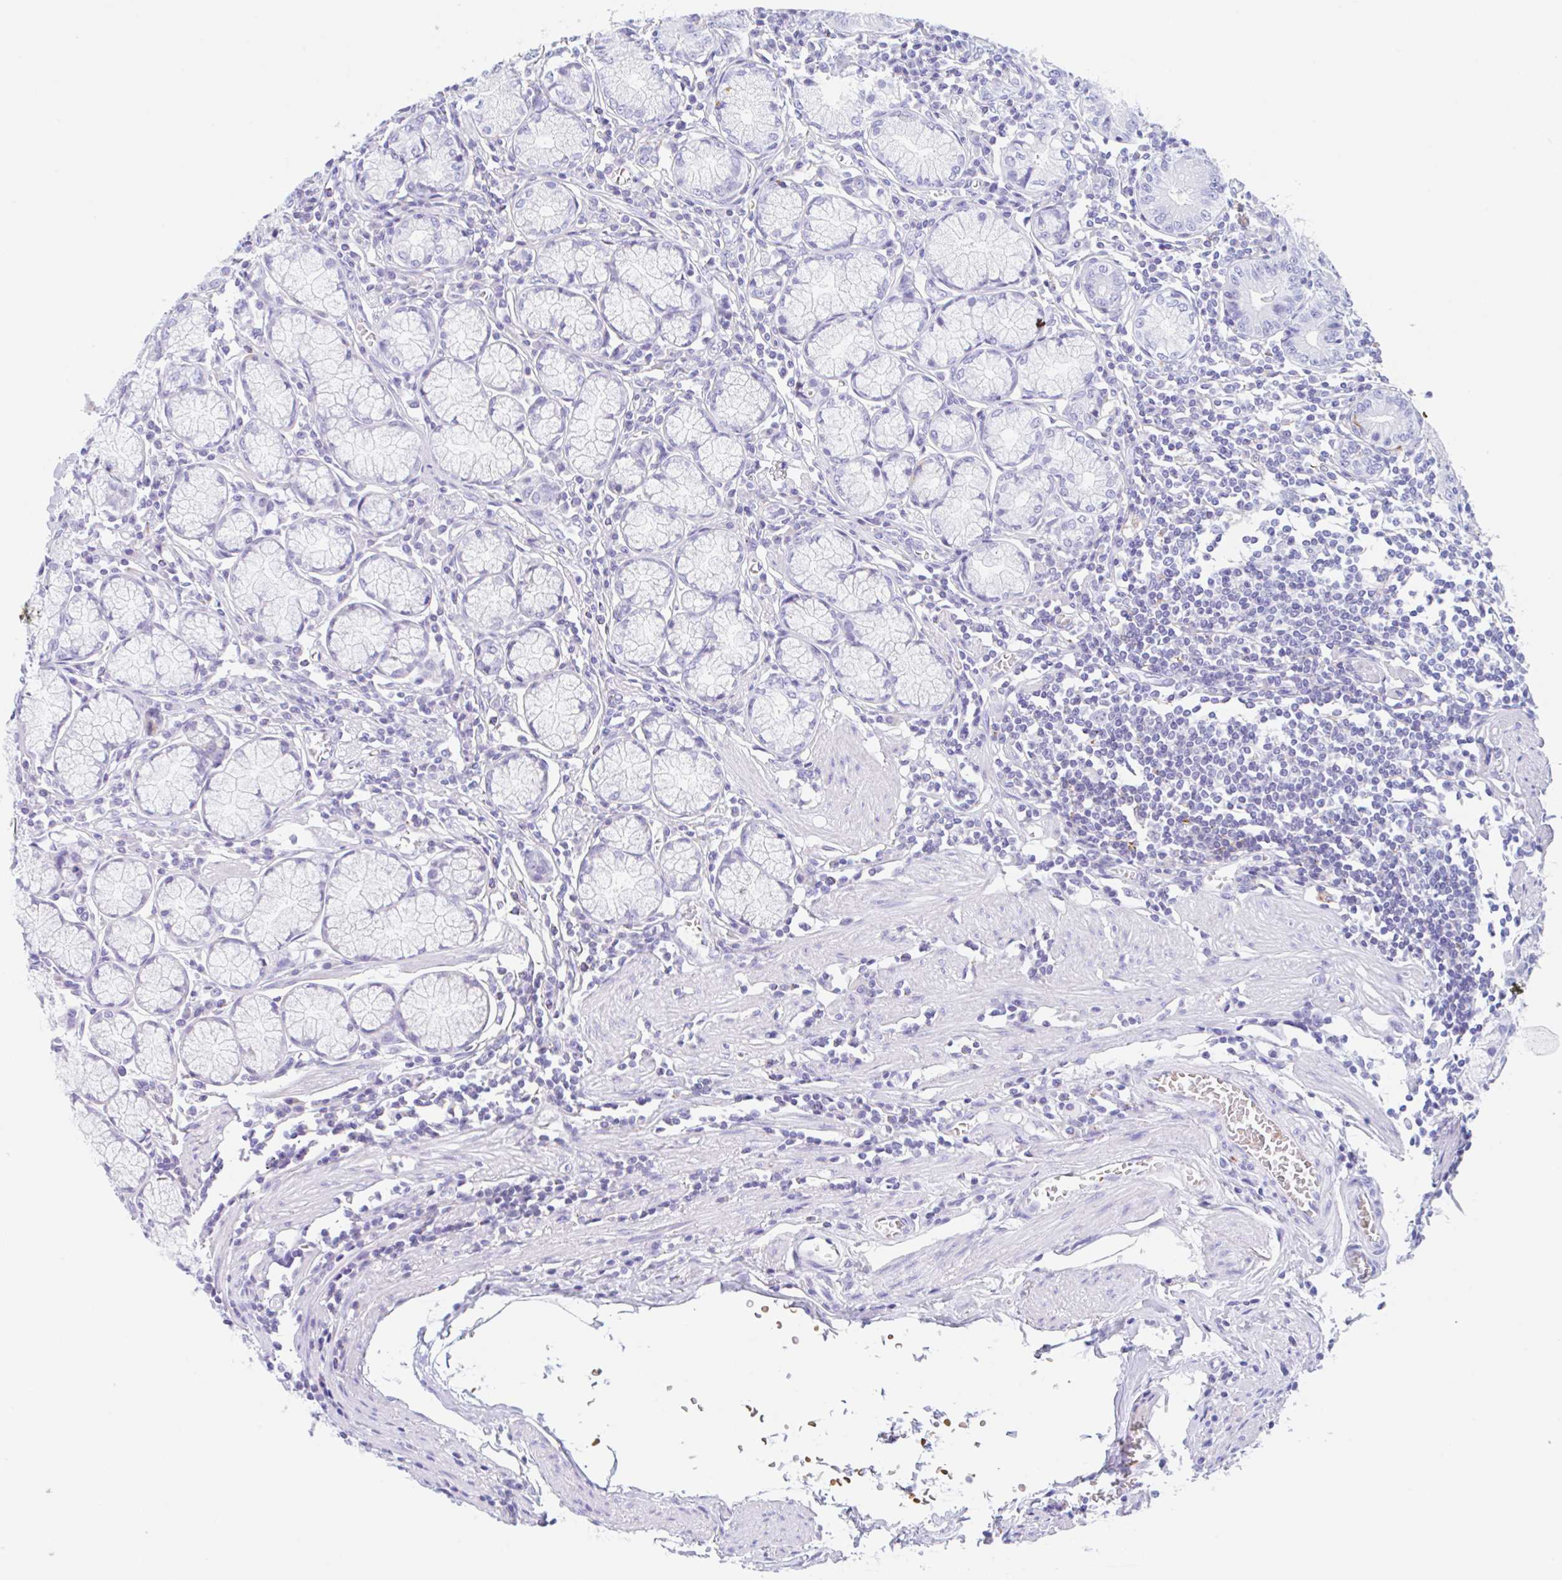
{"staining": {"intensity": "negative", "quantity": "none", "location": "none"}, "tissue": "stomach", "cell_type": "Glandular cells", "image_type": "normal", "snomed": [{"axis": "morphology", "description": "Normal tissue, NOS"}, {"axis": "topography", "description": "Stomach"}], "caption": "This micrograph is of benign stomach stained with immunohistochemistry (IHC) to label a protein in brown with the nuclei are counter-stained blue. There is no positivity in glandular cells.", "gene": "ANKRD9", "patient": {"sex": "male", "age": 55}}